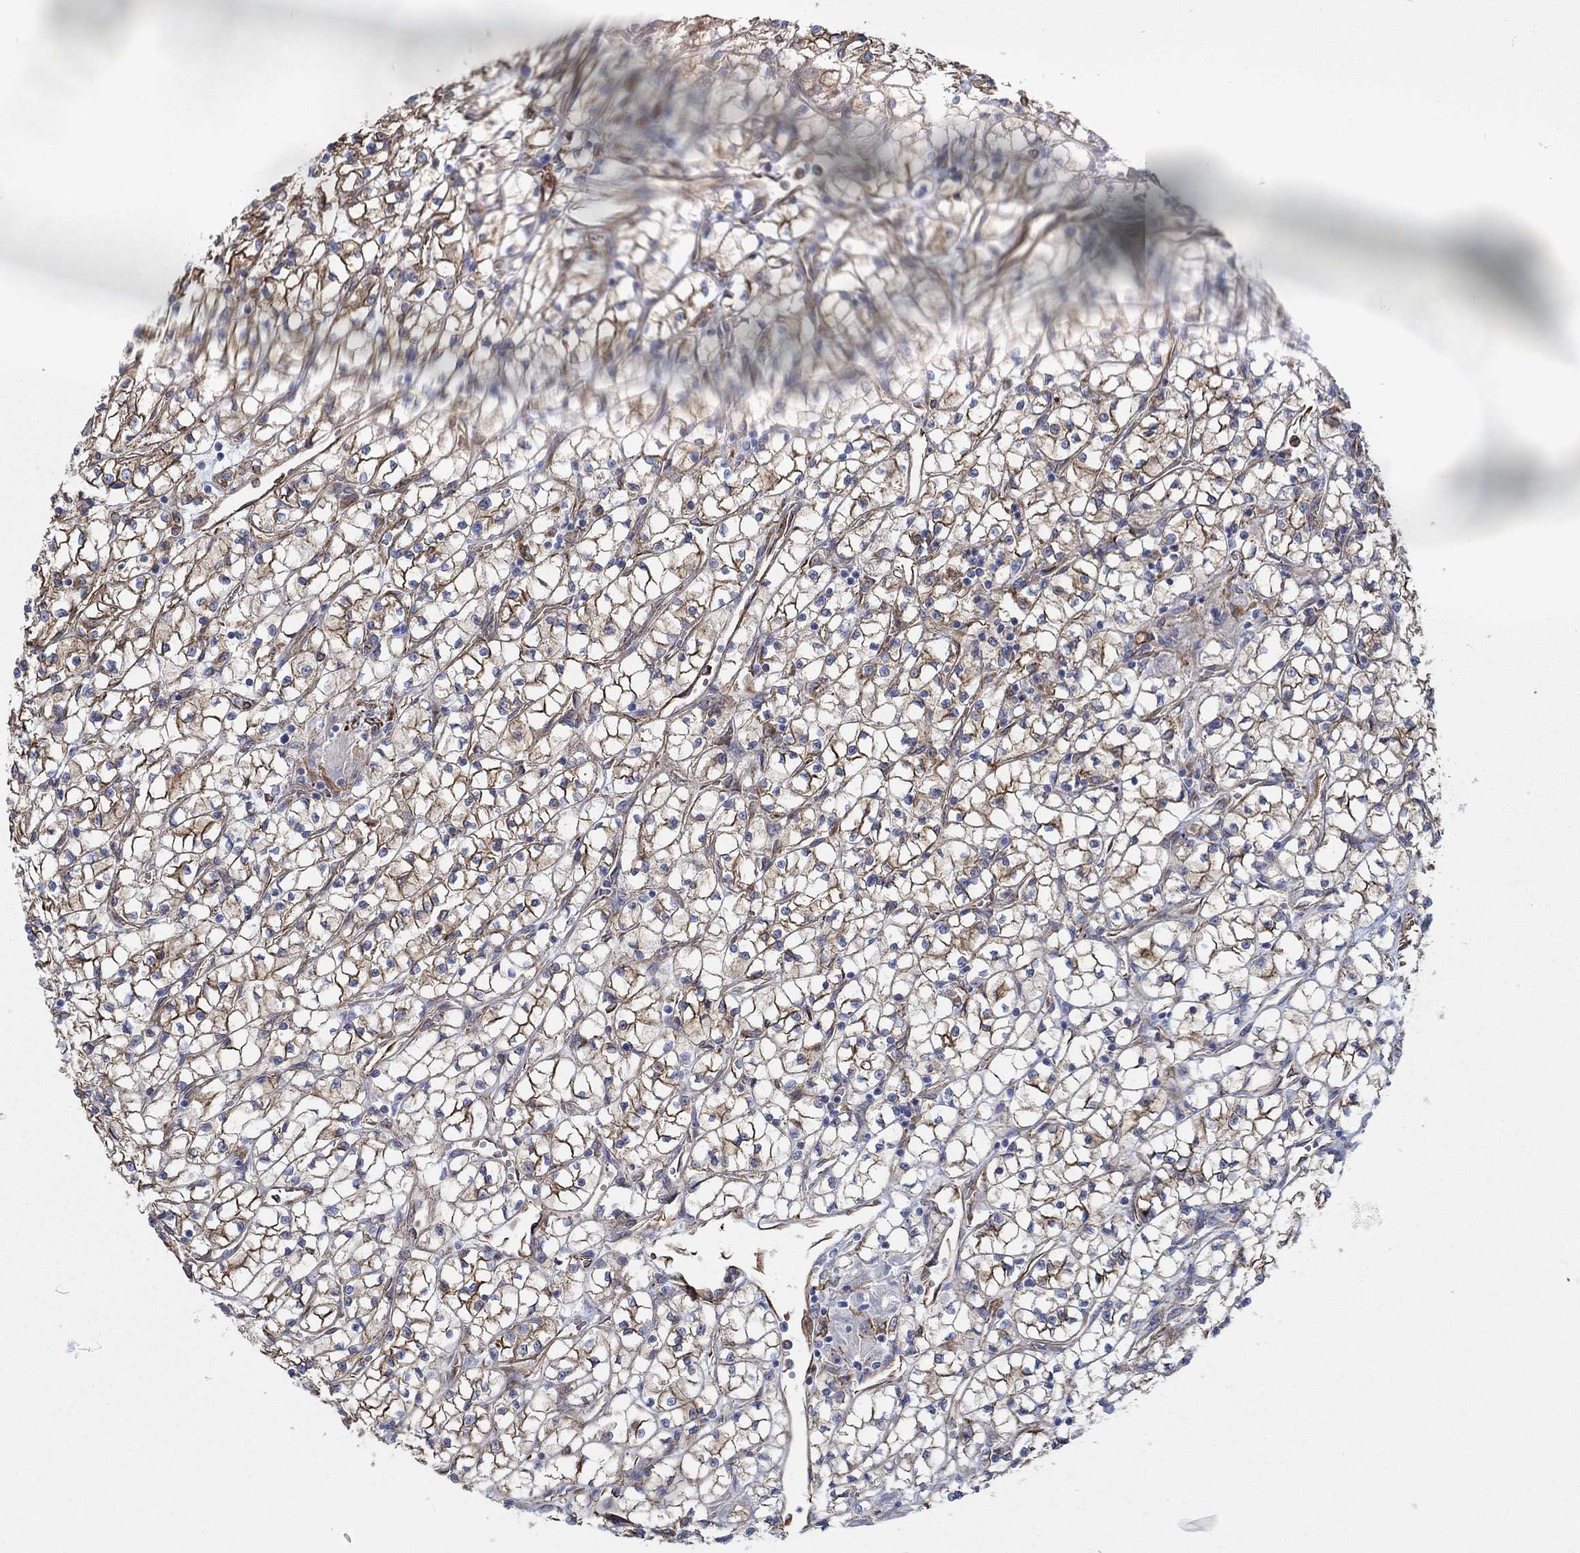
{"staining": {"intensity": "strong", "quantity": "<25%", "location": "cytoplasmic/membranous"}, "tissue": "renal cancer", "cell_type": "Tumor cells", "image_type": "cancer", "snomed": [{"axis": "morphology", "description": "Adenocarcinoma, NOS"}, {"axis": "topography", "description": "Kidney"}], "caption": "Protein staining of renal cancer (adenocarcinoma) tissue shows strong cytoplasmic/membranous expression in about <25% of tumor cells.", "gene": "STC2", "patient": {"sex": "female", "age": 64}}